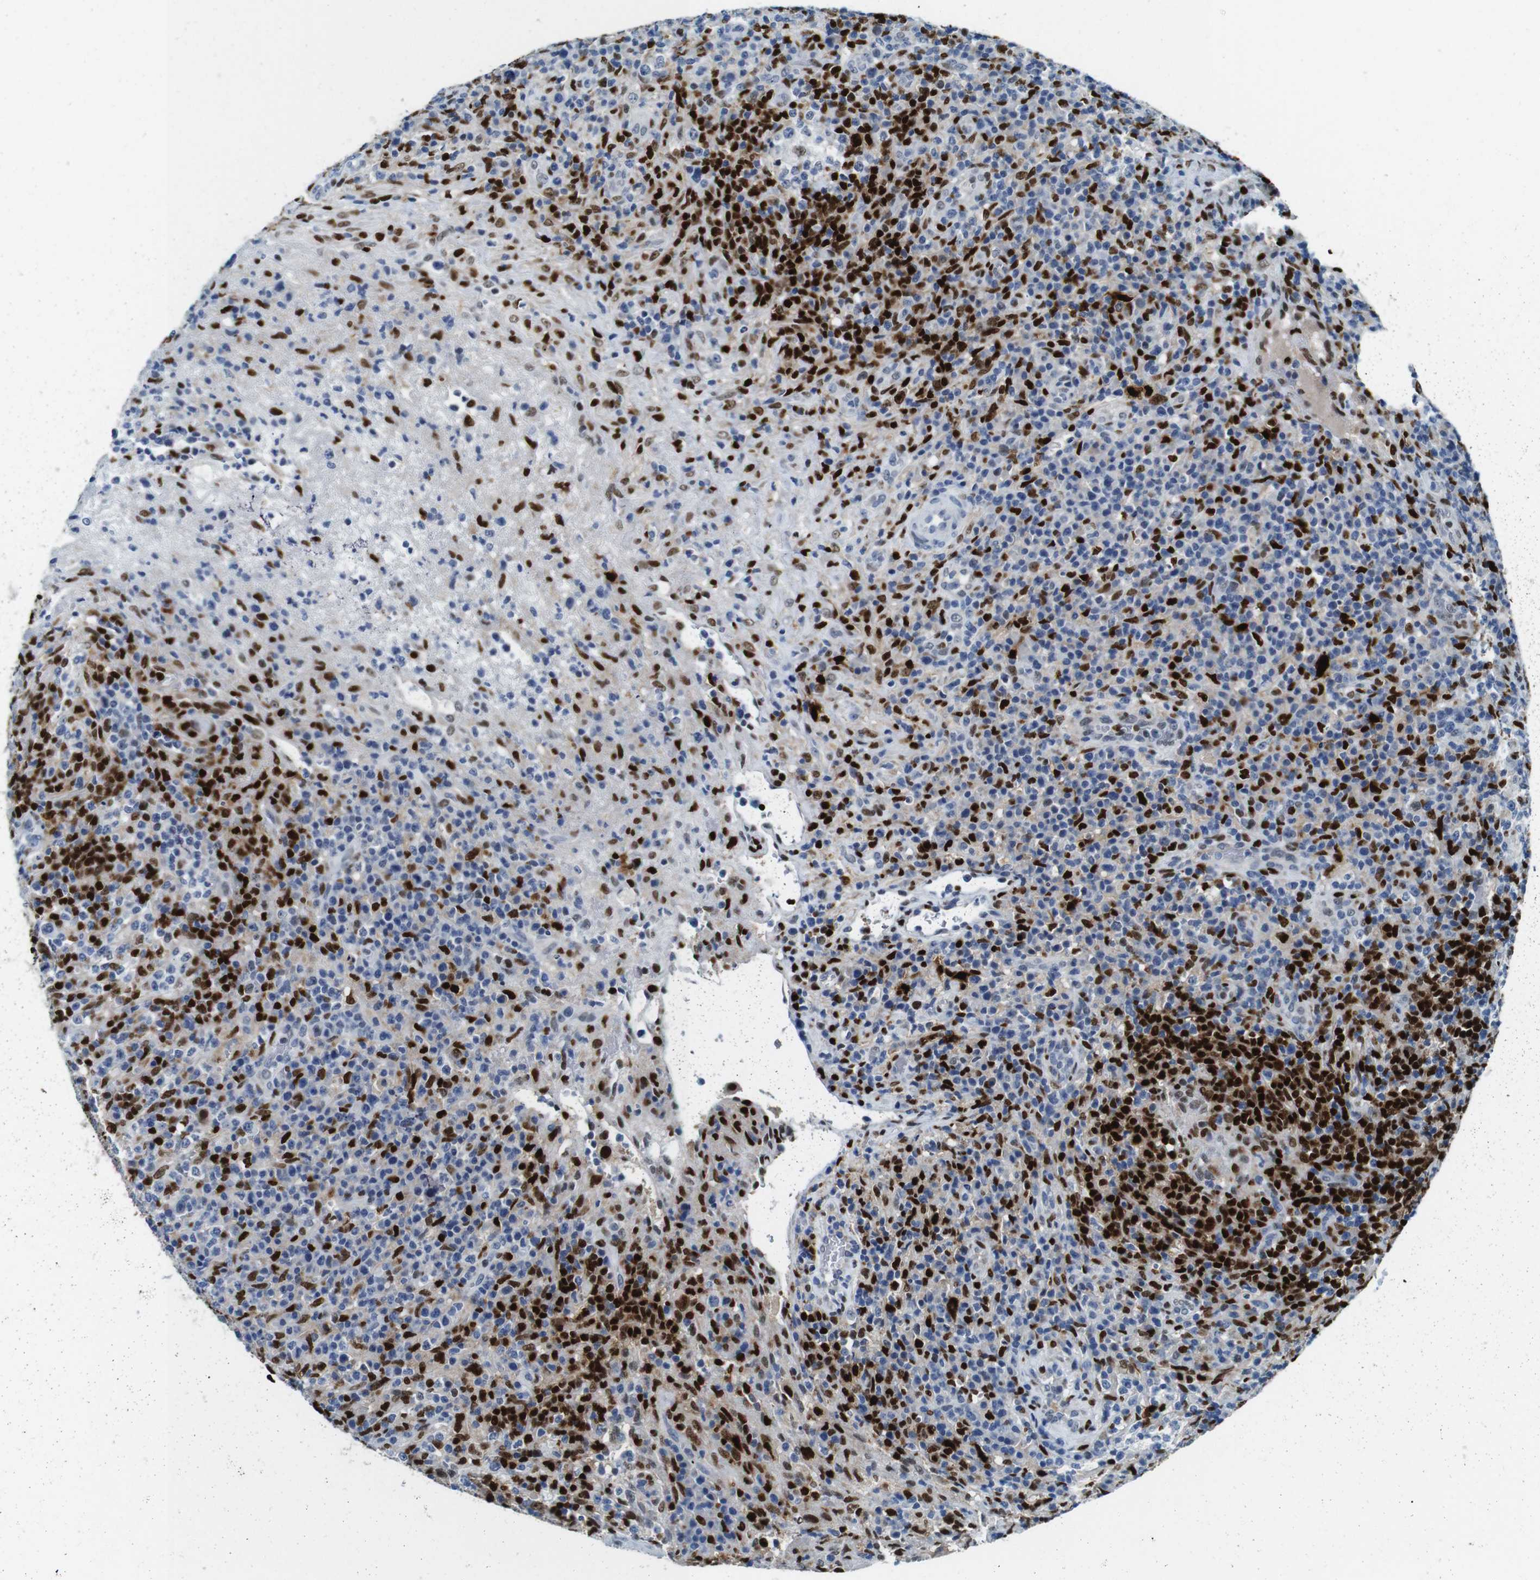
{"staining": {"intensity": "strong", "quantity": "25%-75%", "location": "nuclear"}, "tissue": "lymphoma", "cell_type": "Tumor cells", "image_type": "cancer", "snomed": [{"axis": "morphology", "description": "Malignant lymphoma, non-Hodgkin's type, High grade"}, {"axis": "topography", "description": "Lymph node"}], "caption": "Lymphoma stained with DAB (3,3'-diaminobenzidine) immunohistochemistry (IHC) demonstrates high levels of strong nuclear staining in about 25%-75% of tumor cells.", "gene": "IRF8", "patient": {"sex": "female", "age": 76}}